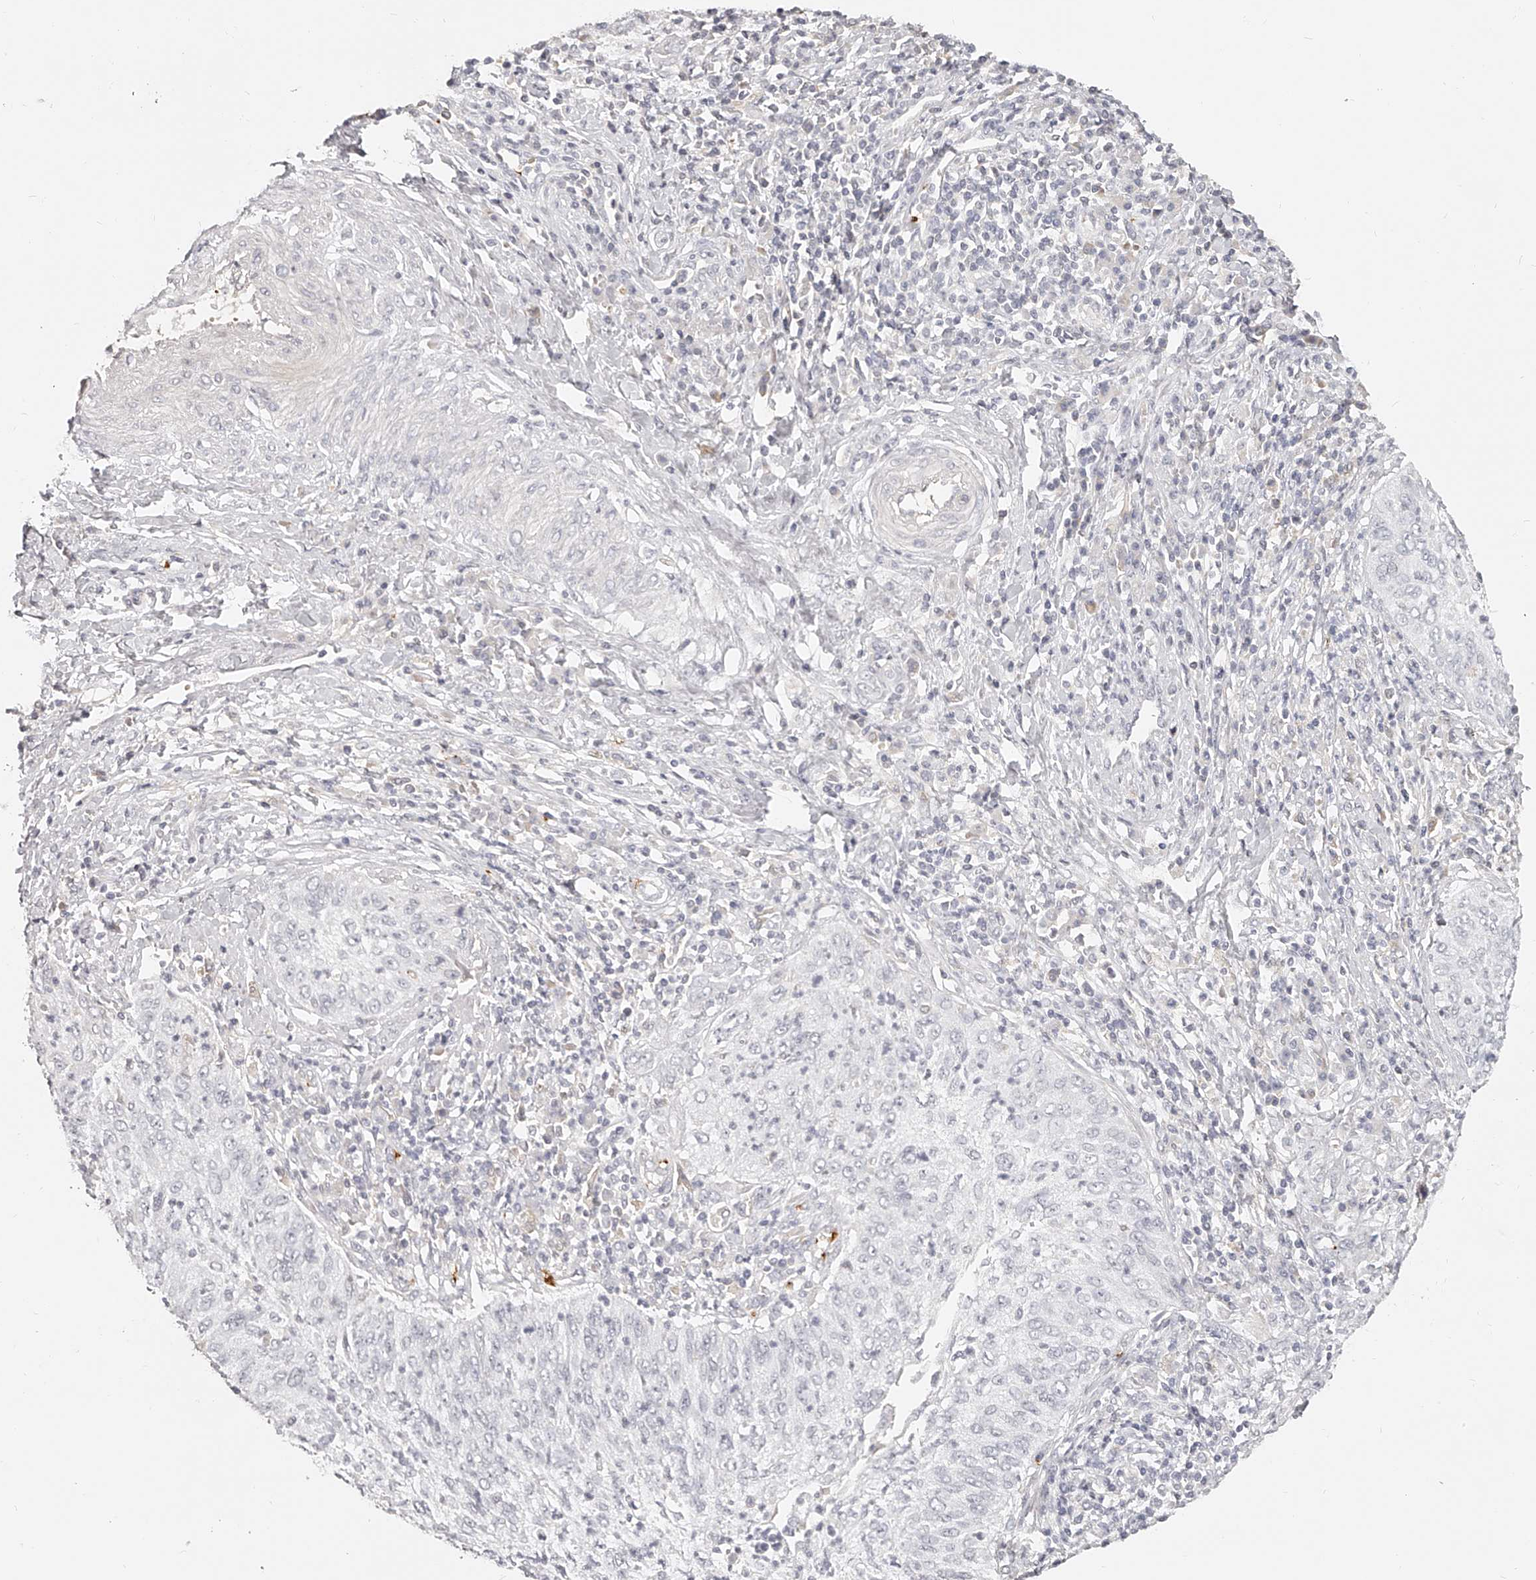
{"staining": {"intensity": "negative", "quantity": "none", "location": "none"}, "tissue": "cervical cancer", "cell_type": "Tumor cells", "image_type": "cancer", "snomed": [{"axis": "morphology", "description": "Squamous cell carcinoma, NOS"}, {"axis": "topography", "description": "Cervix"}], "caption": "Cervical cancer stained for a protein using IHC exhibits no expression tumor cells.", "gene": "ITGB3", "patient": {"sex": "female", "age": 30}}